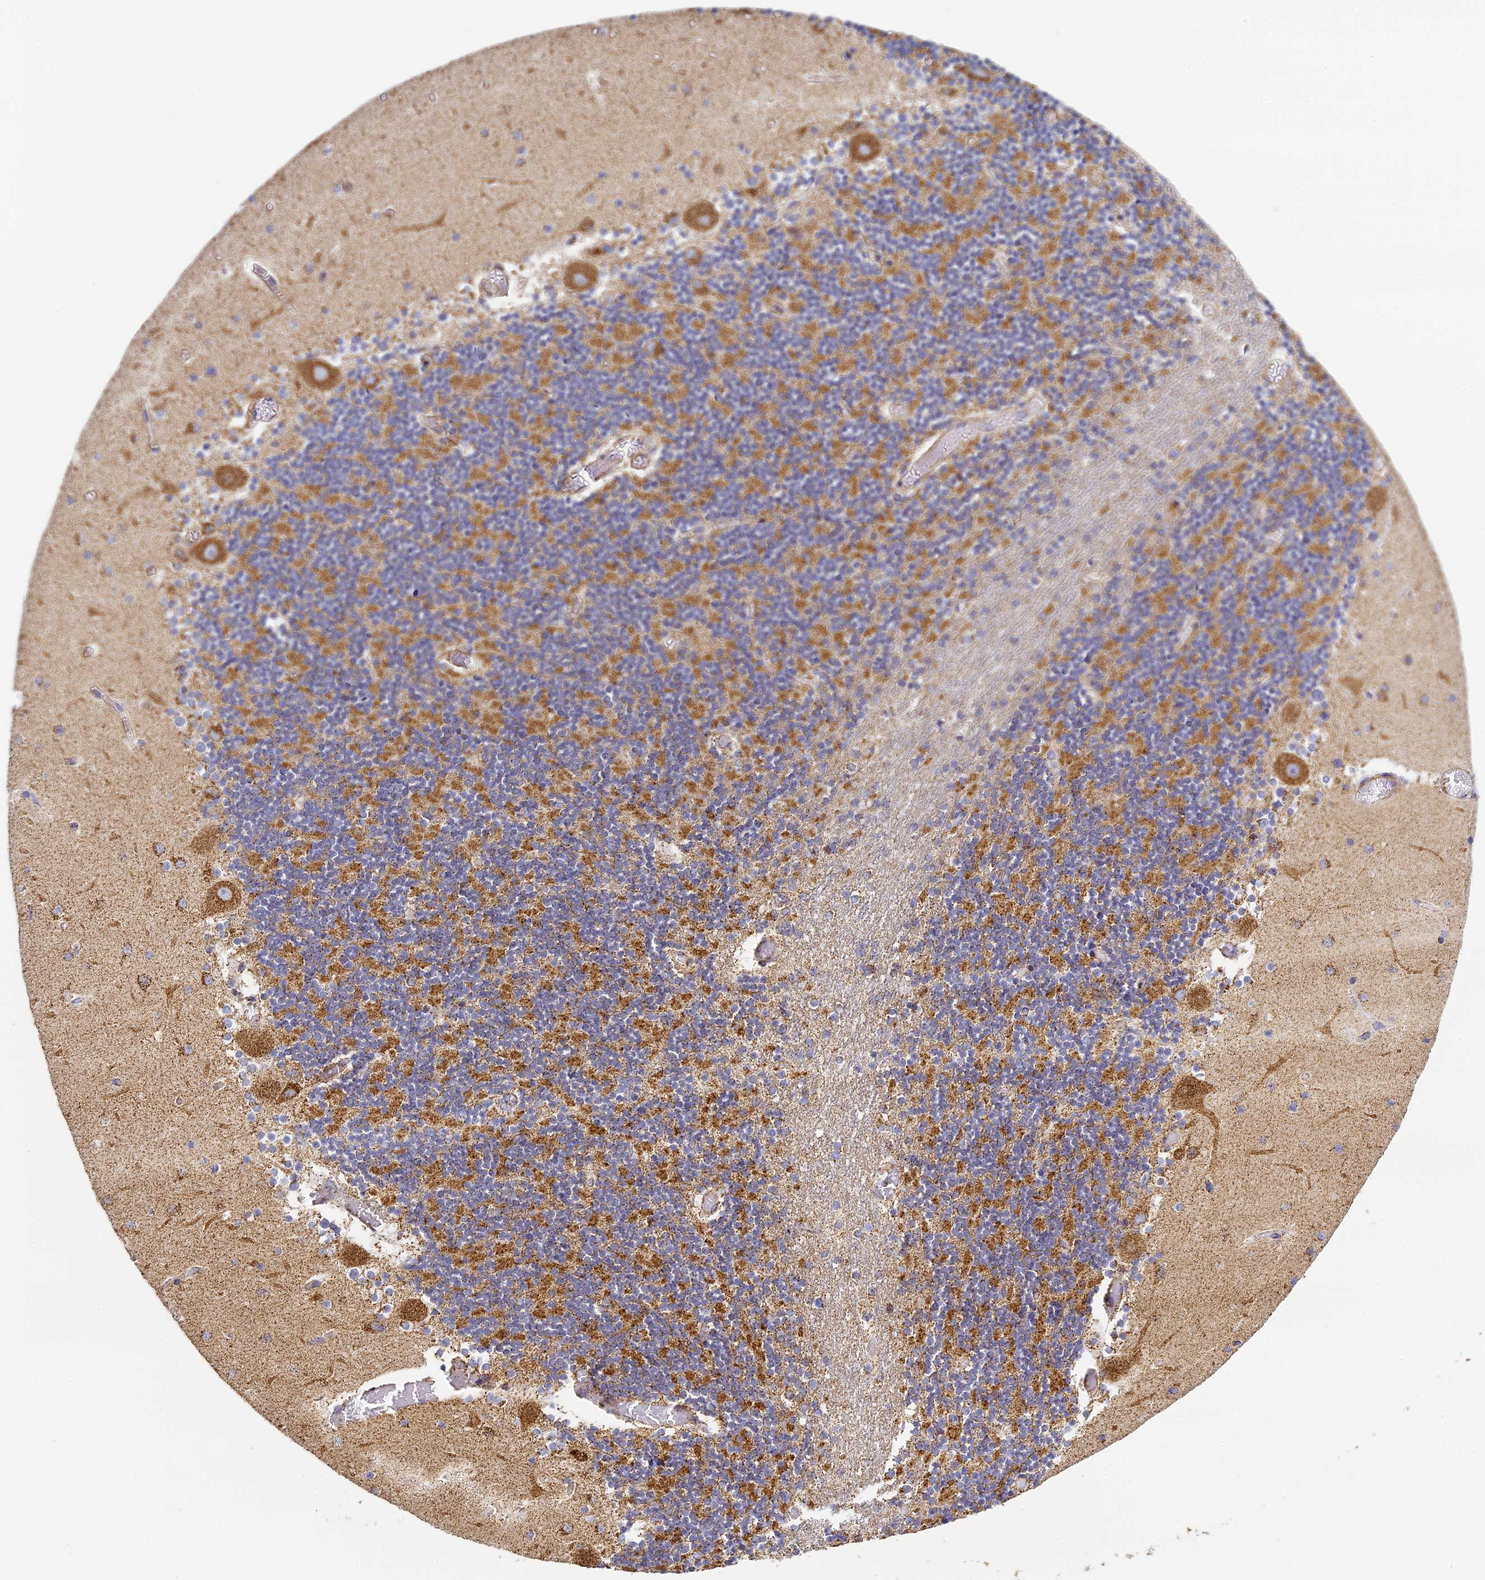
{"staining": {"intensity": "strong", "quantity": ">75%", "location": "cytoplasmic/membranous"}, "tissue": "cerebellum", "cell_type": "Cells in granular layer", "image_type": "normal", "snomed": [{"axis": "morphology", "description": "Normal tissue, NOS"}, {"axis": "topography", "description": "Cerebellum"}], "caption": "A high-resolution image shows IHC staining of normal cerebellum, which exhibits strong cytoplasmic/membranous positivity in approximately >75% of cells in granular layer.", "gene": "STK17A", "patient": {"sex": "female", "age": 28}}